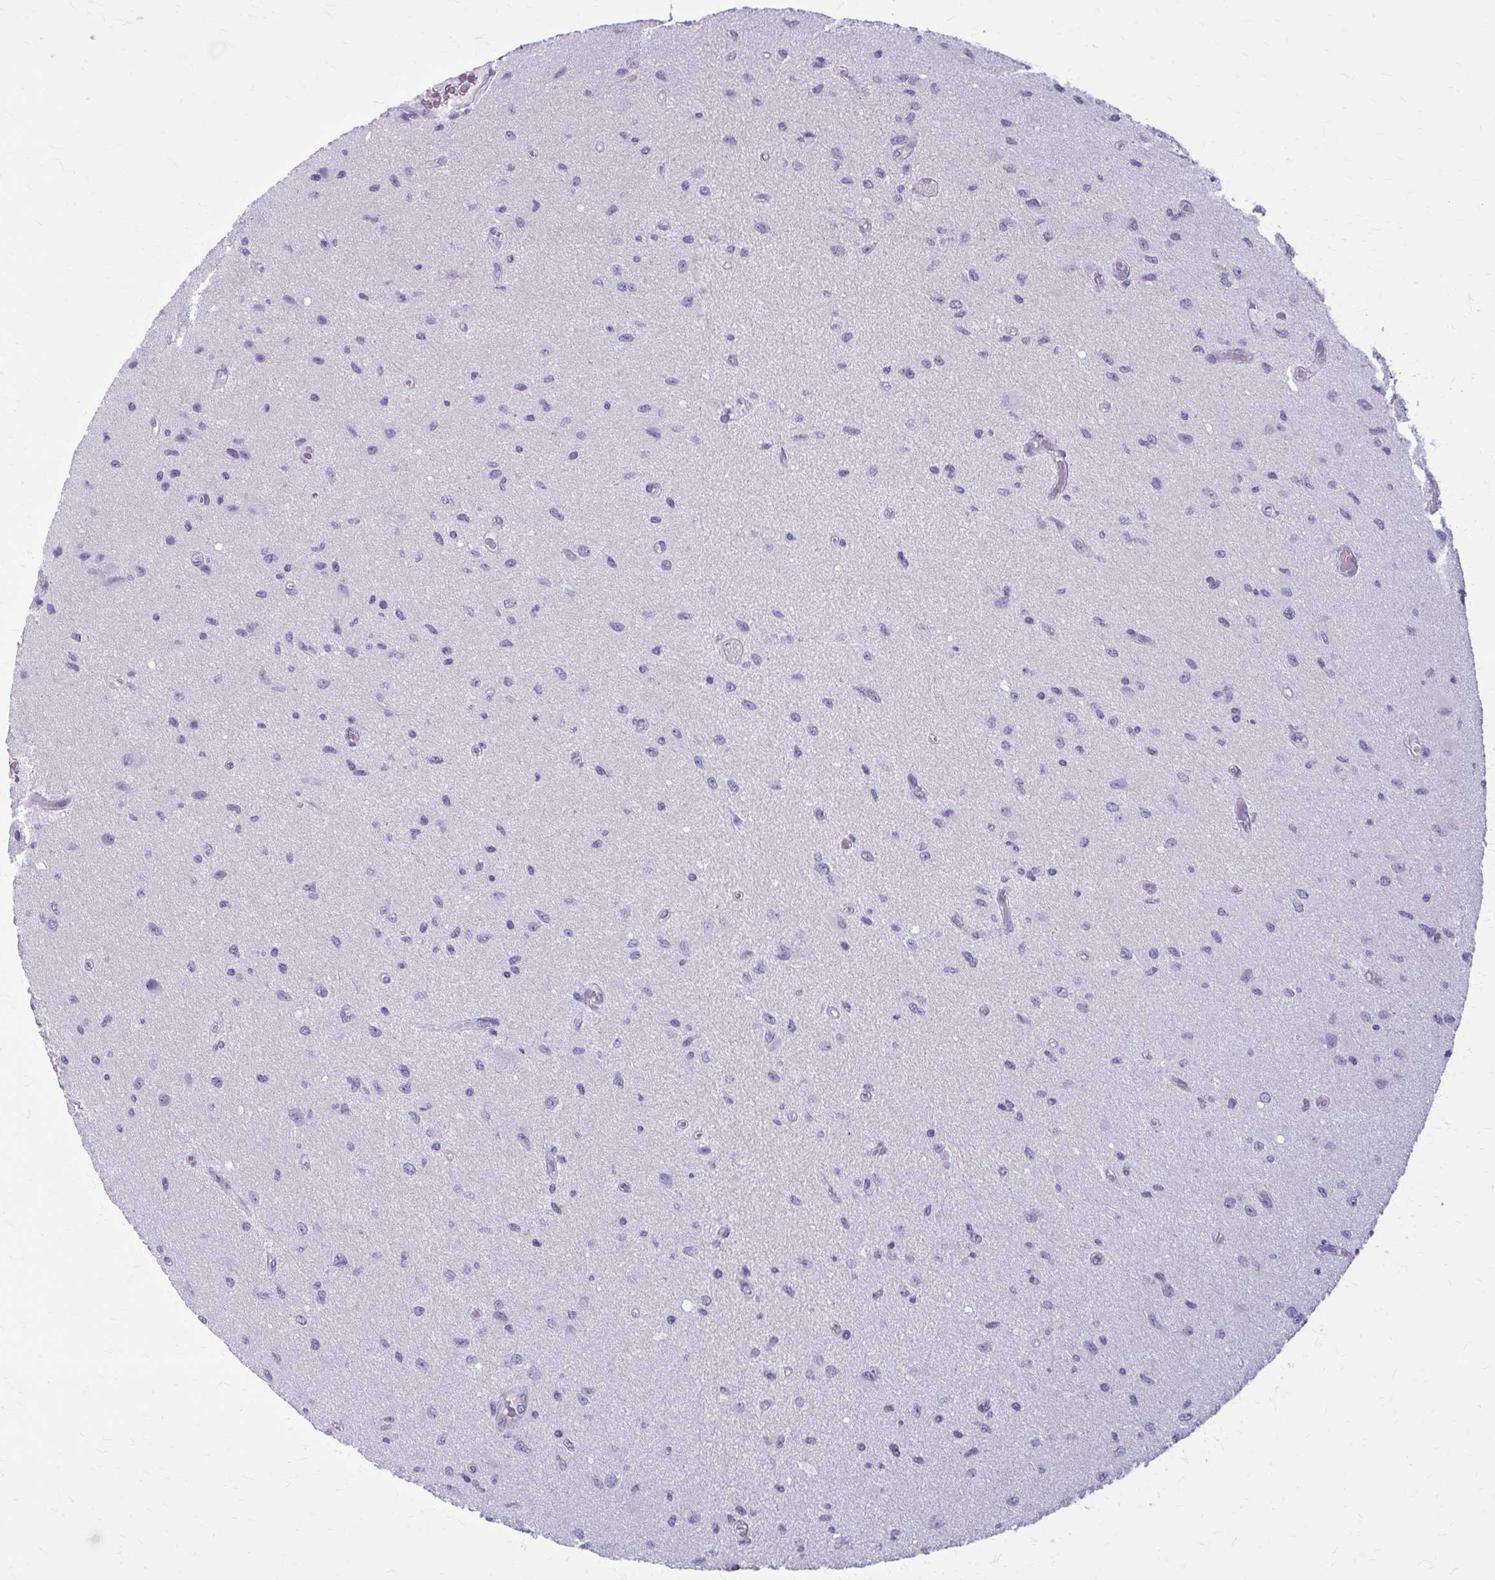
{"staining": {"intensity": "negative", "quantity": "none", "location": "none"}, "tissue": "glioma", "cell_type": "Tumor cells", "image_type": "cancer", "snomed": [{"axis": "morphology", "description": "Glioma, malignant, High grade"}, {"axis": "topography", "description": "Brain"}], "caption": "High-grade glioma (malignant) was stained to show a protein in brown. There is no significant expression in tumor cells.", "gene": "CASQ2", "patient": {"sex": "male", "age": 67}}